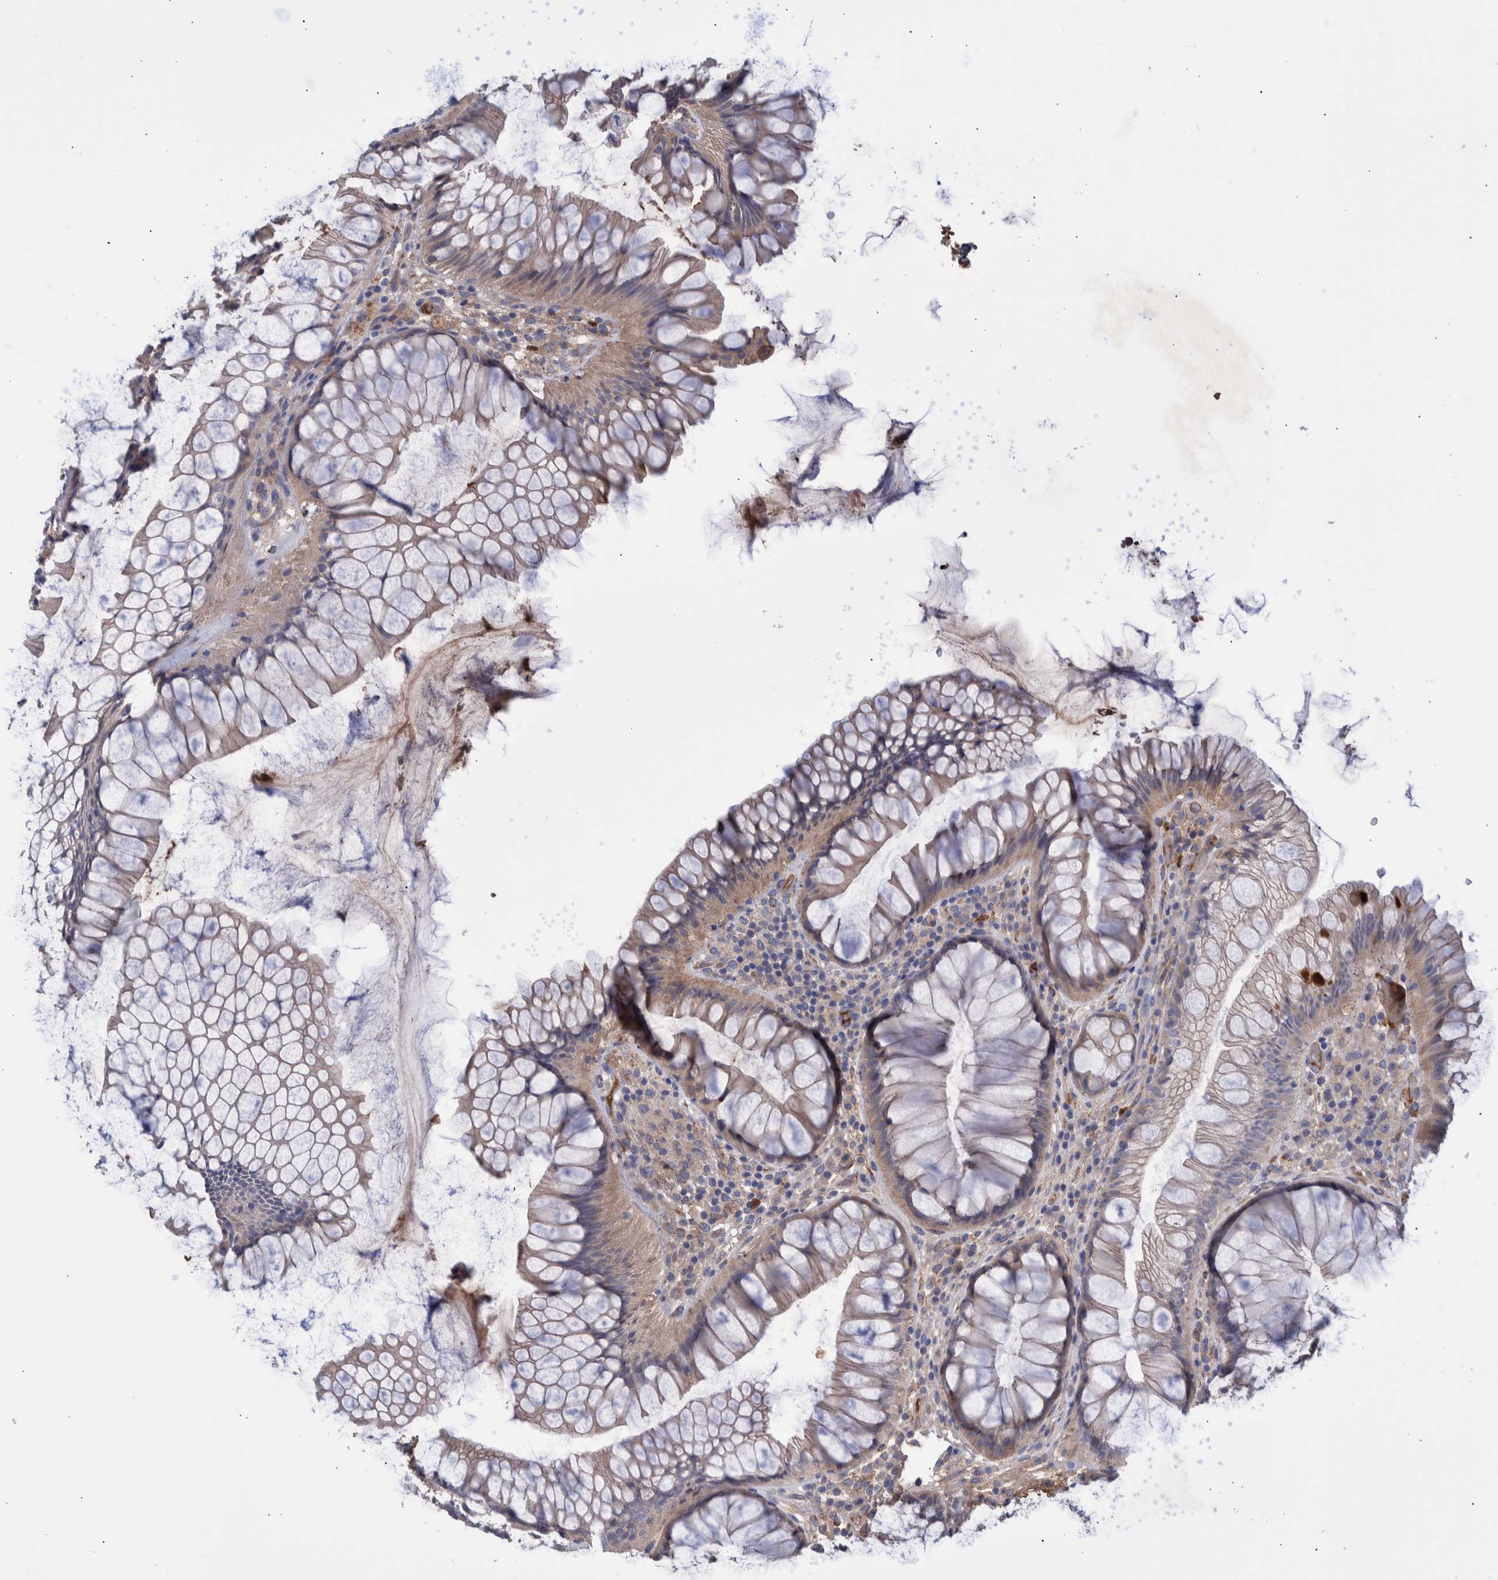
{"staining": {"intensity": "moderate", "quantity": "25%-75%", "location": "cytoplasmic/membranous"}, "tissue": "rectum", "cell_type": "Glandular cells", "image_type": "normal", "snomed": [{"axis": "morphology", "description": "Normal tissue, NOS"}, {"axis": "topography", "description": "Rectum"}], "caption": "Immunohistochemical staining of benign rectum displays moderate cytoplasmic/membranous protein expression in about 25%-75% of glandular cells. Using DAB (3,3'-diaminobenzidine) (brown) and hematoxylin (blue) stains, captured at high magnification using brightfield microscopy.", "gene": "DLL4", "patient": {"sex": "male", "age": 51}}